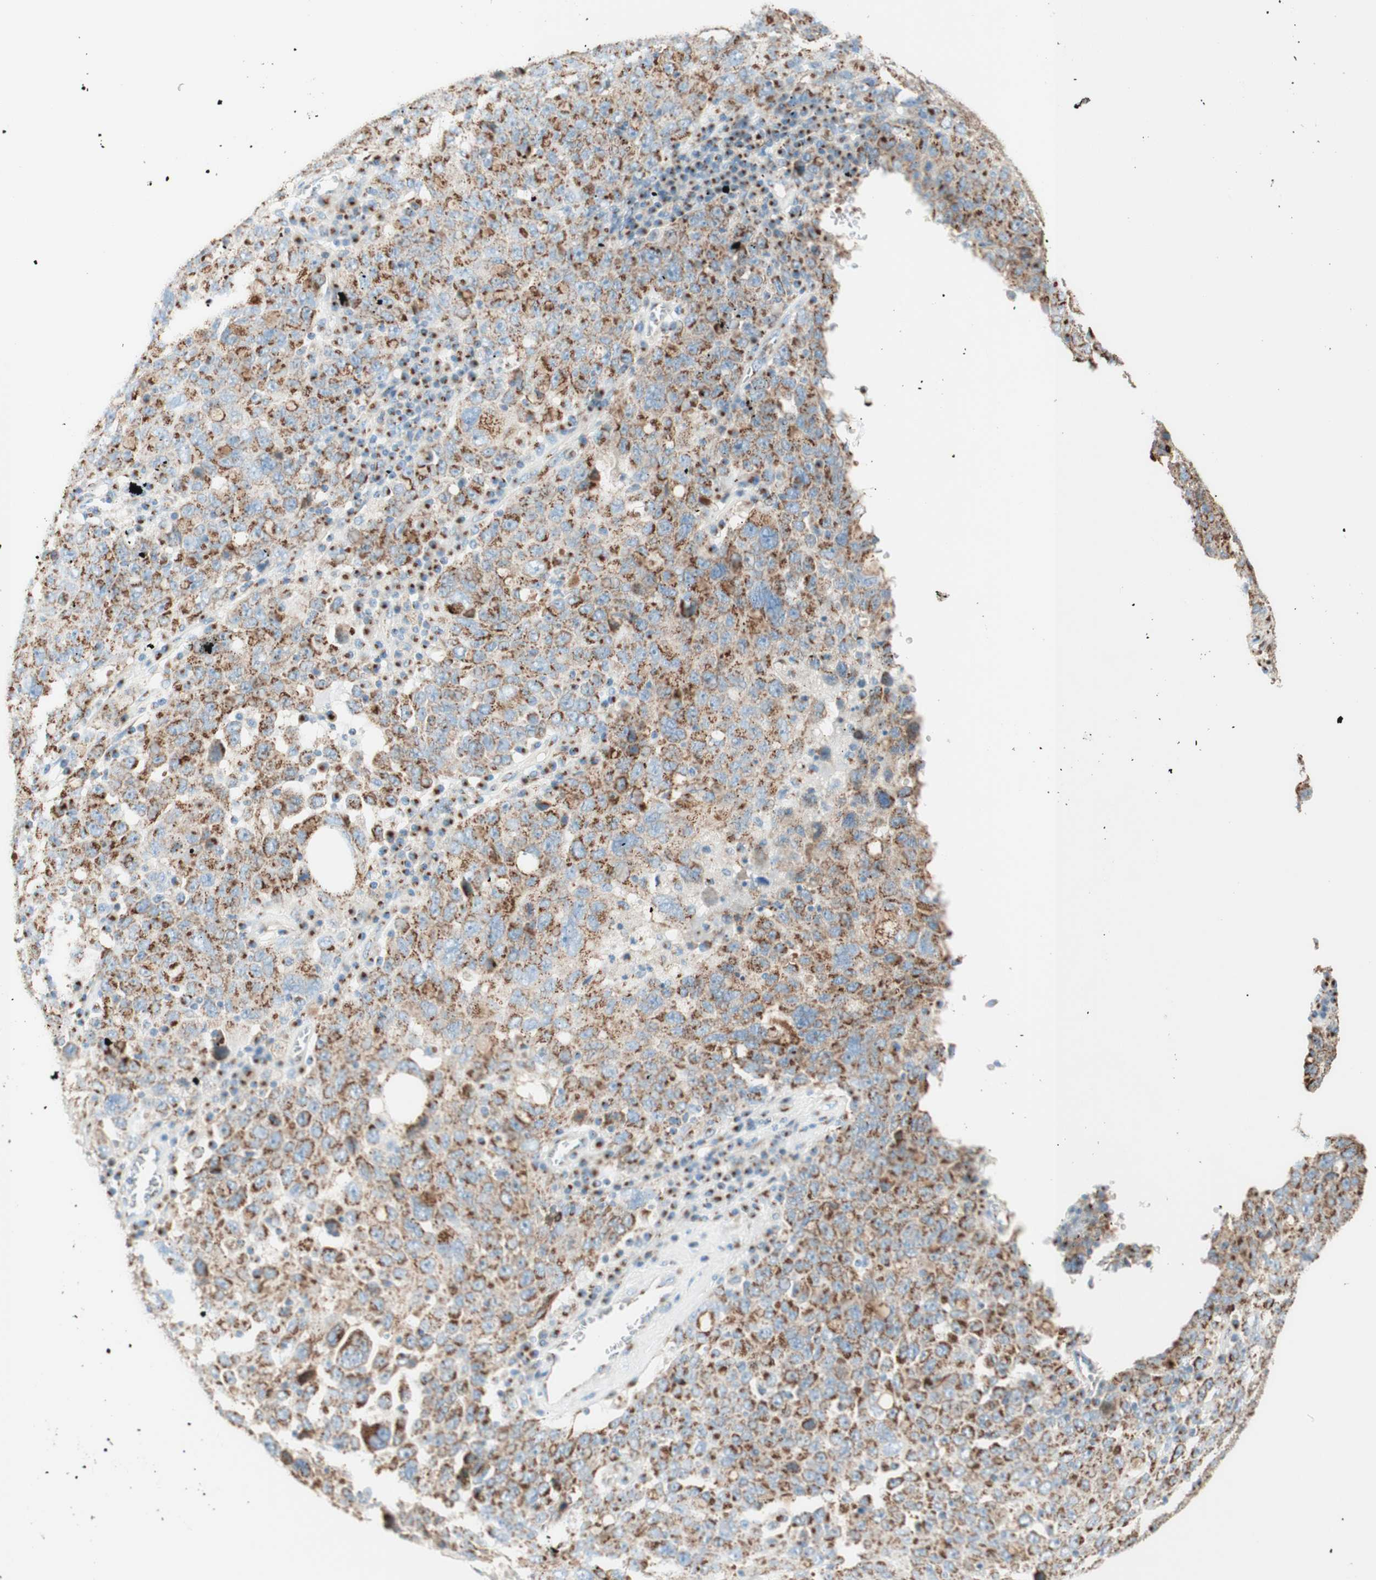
{"staining": {"intensity": "moderate", "quantity": ">75%", "location": "cytoplasmic/membranous"}, "tissue": "ovarian cancer", "cell_type": "Tumor cells", "image_type": "cancer", "snomed": [{"axis": "morphology", "description": "Carcinoma, endometroid"}, {"axis": "topography", "description": "Ovary"}], "caption": "Immunohistochemical staining of ovarian endometroid carcinoma reveals medium levels of moderate cytoplasmic/membranous protein expression in approximately >75% of tumor cells.", "gene": "GOLGB1", "patient": {"sex": "female", "age": 62}}